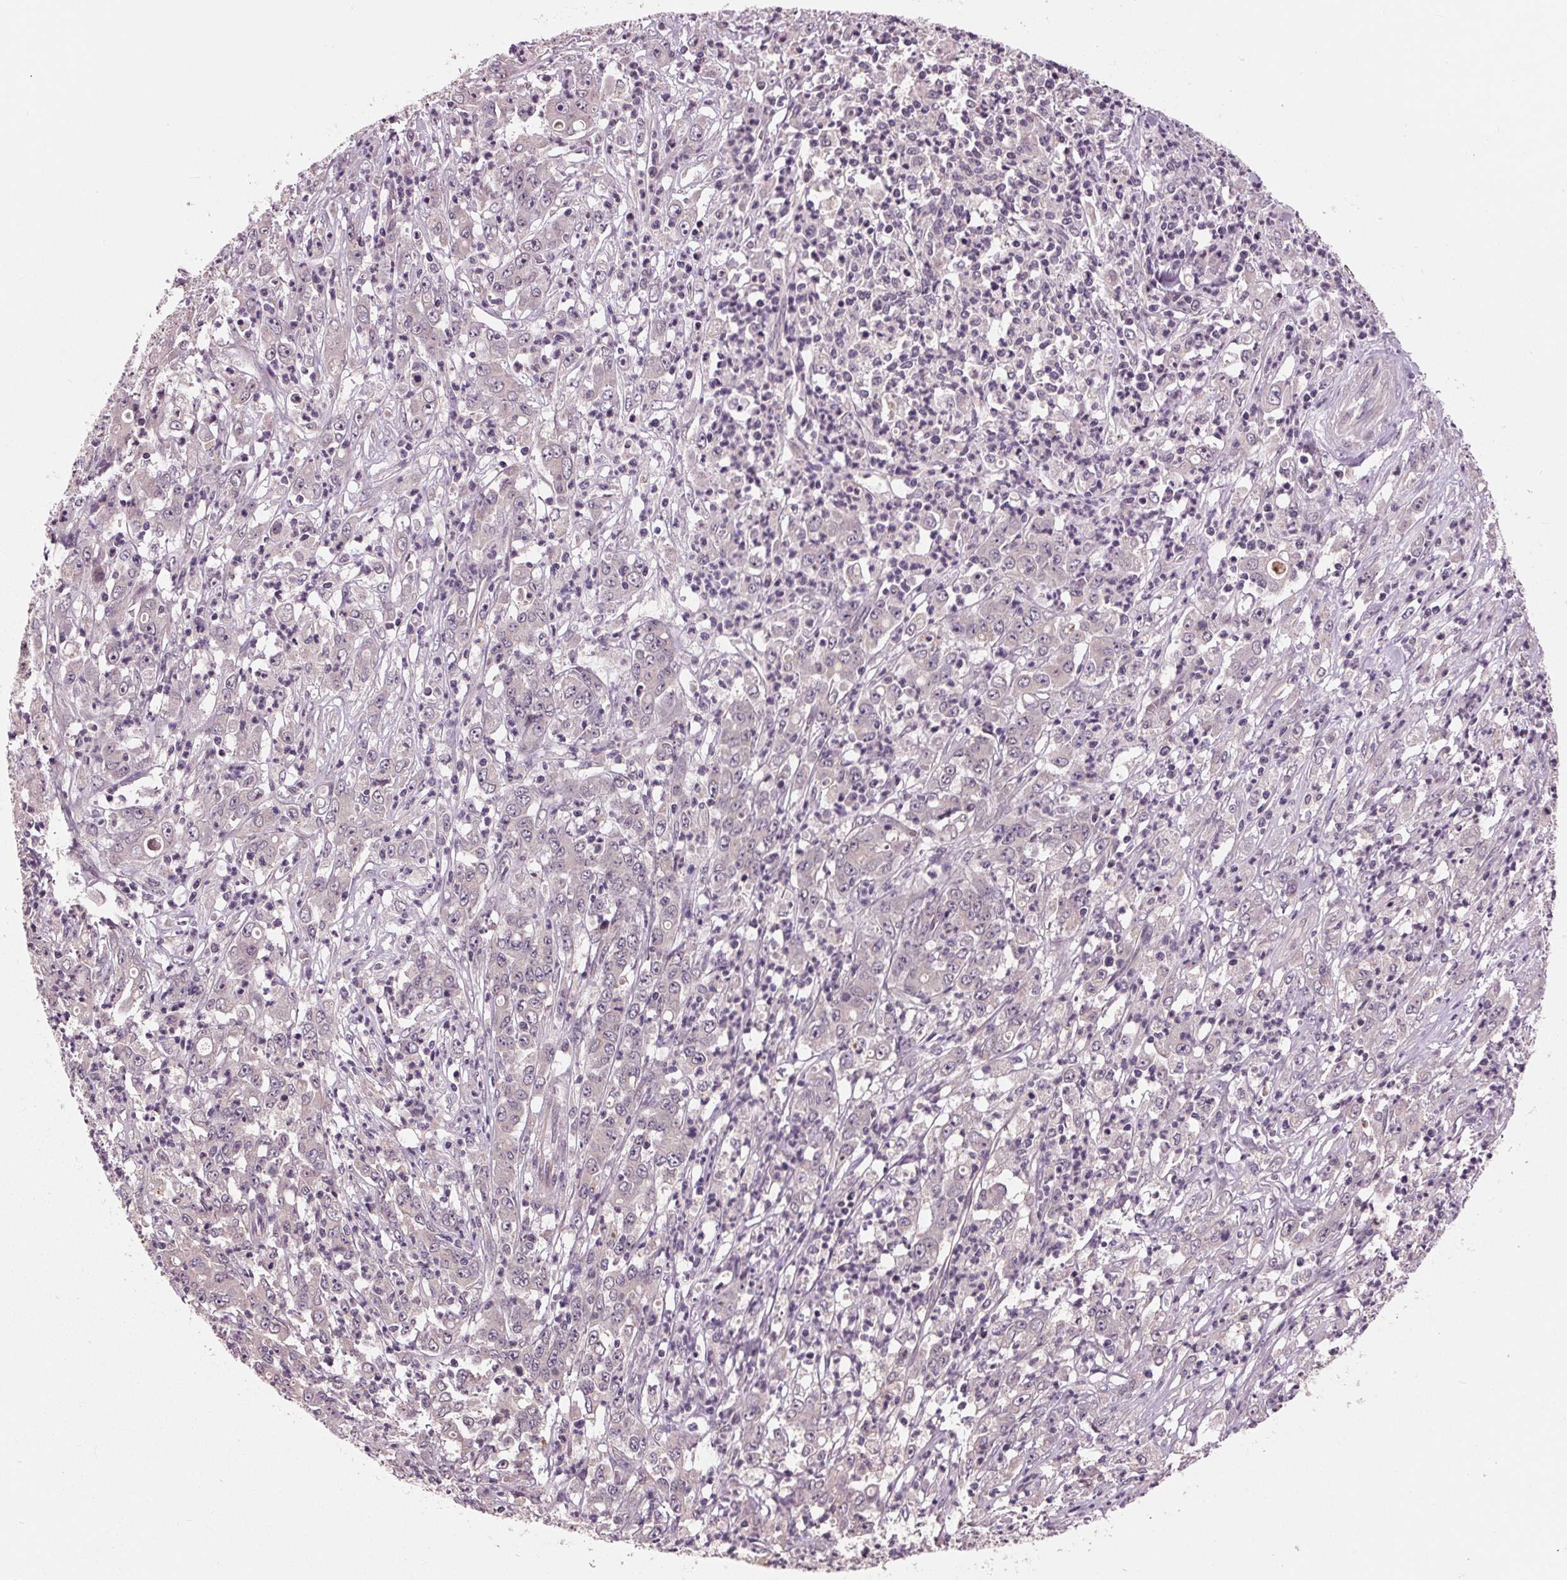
{"staining": {"intensity": "negative", "quantity": "none", "location": "none"}, "tissue": "stomach cancer", "cell_type": "Tumor cells", "image_type": "cancer", "snomed": [{"axis": "morphology", "description": "Adenocarcinoma, NOS"}, {"axis": "topography", "description": "Stomach, lower"}], "caption": "This micrograph is of stomach cancer stained with IHC to label a protein in brown with the nuclei are counter-stained blue. There is no positivity in tumor cells.", "gene": "MAPK8", "patient": {"sex": "female", "age": 71}}